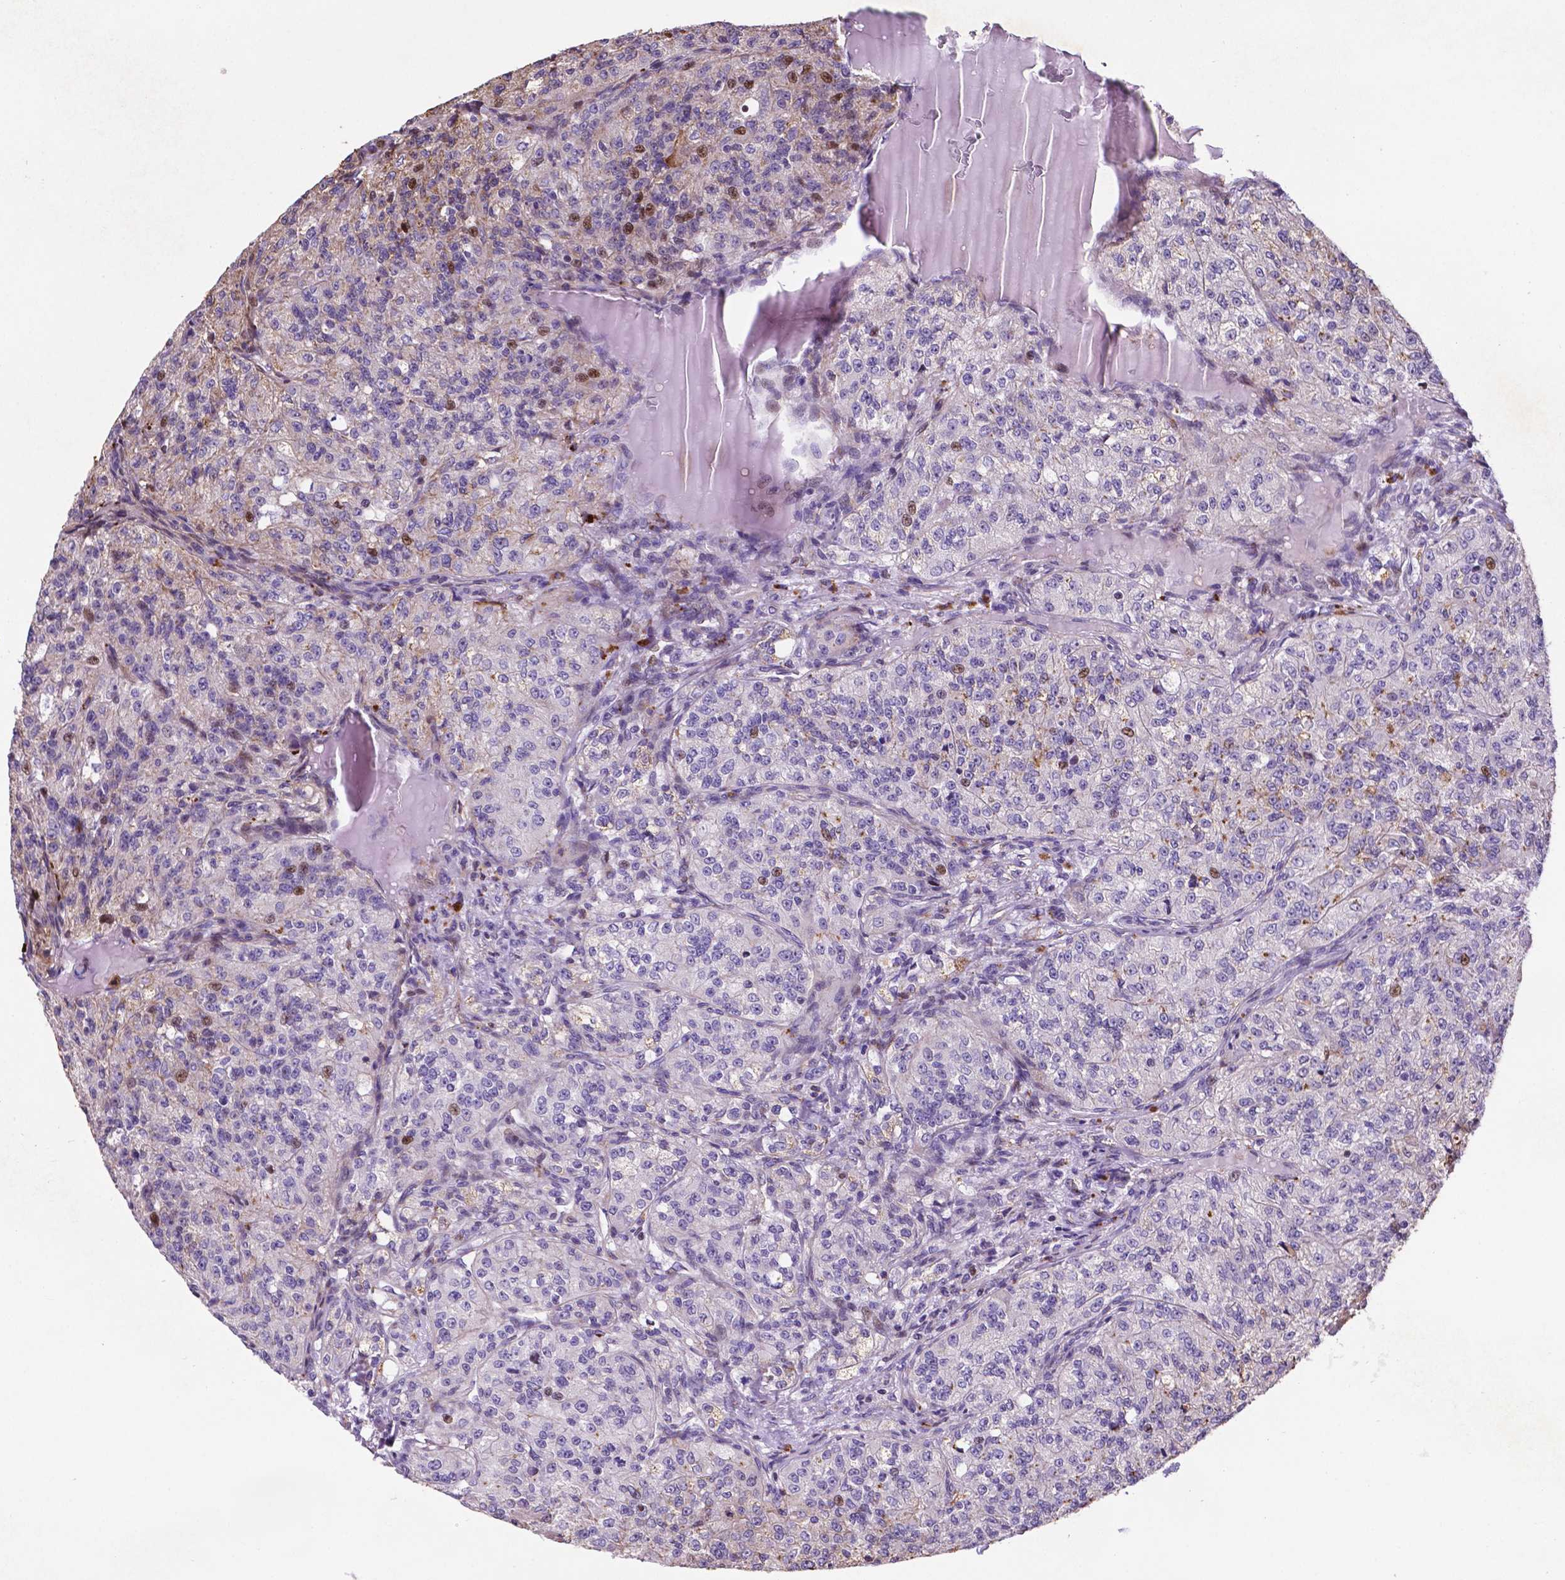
{"staining": {"intensity": "strong", "quantity": "<25%", "location": "nuclear"}, "tissue": "renal cancer", "cell_type": "Tumor cells", "image_type": "cancer", "snomed": [{"axis": "morphology", "description": "Adenocarcinoma, NOS"}, {"axis": "topography", "description": "Kidney"}], "caption": "Renal adenocarcinoma stained with a brown dye displays strong nuclear positive positivity in approximately <25% of tumor cells.", "gene": "TM4SF20", "patient": {"sex": "female", "age": 63}}